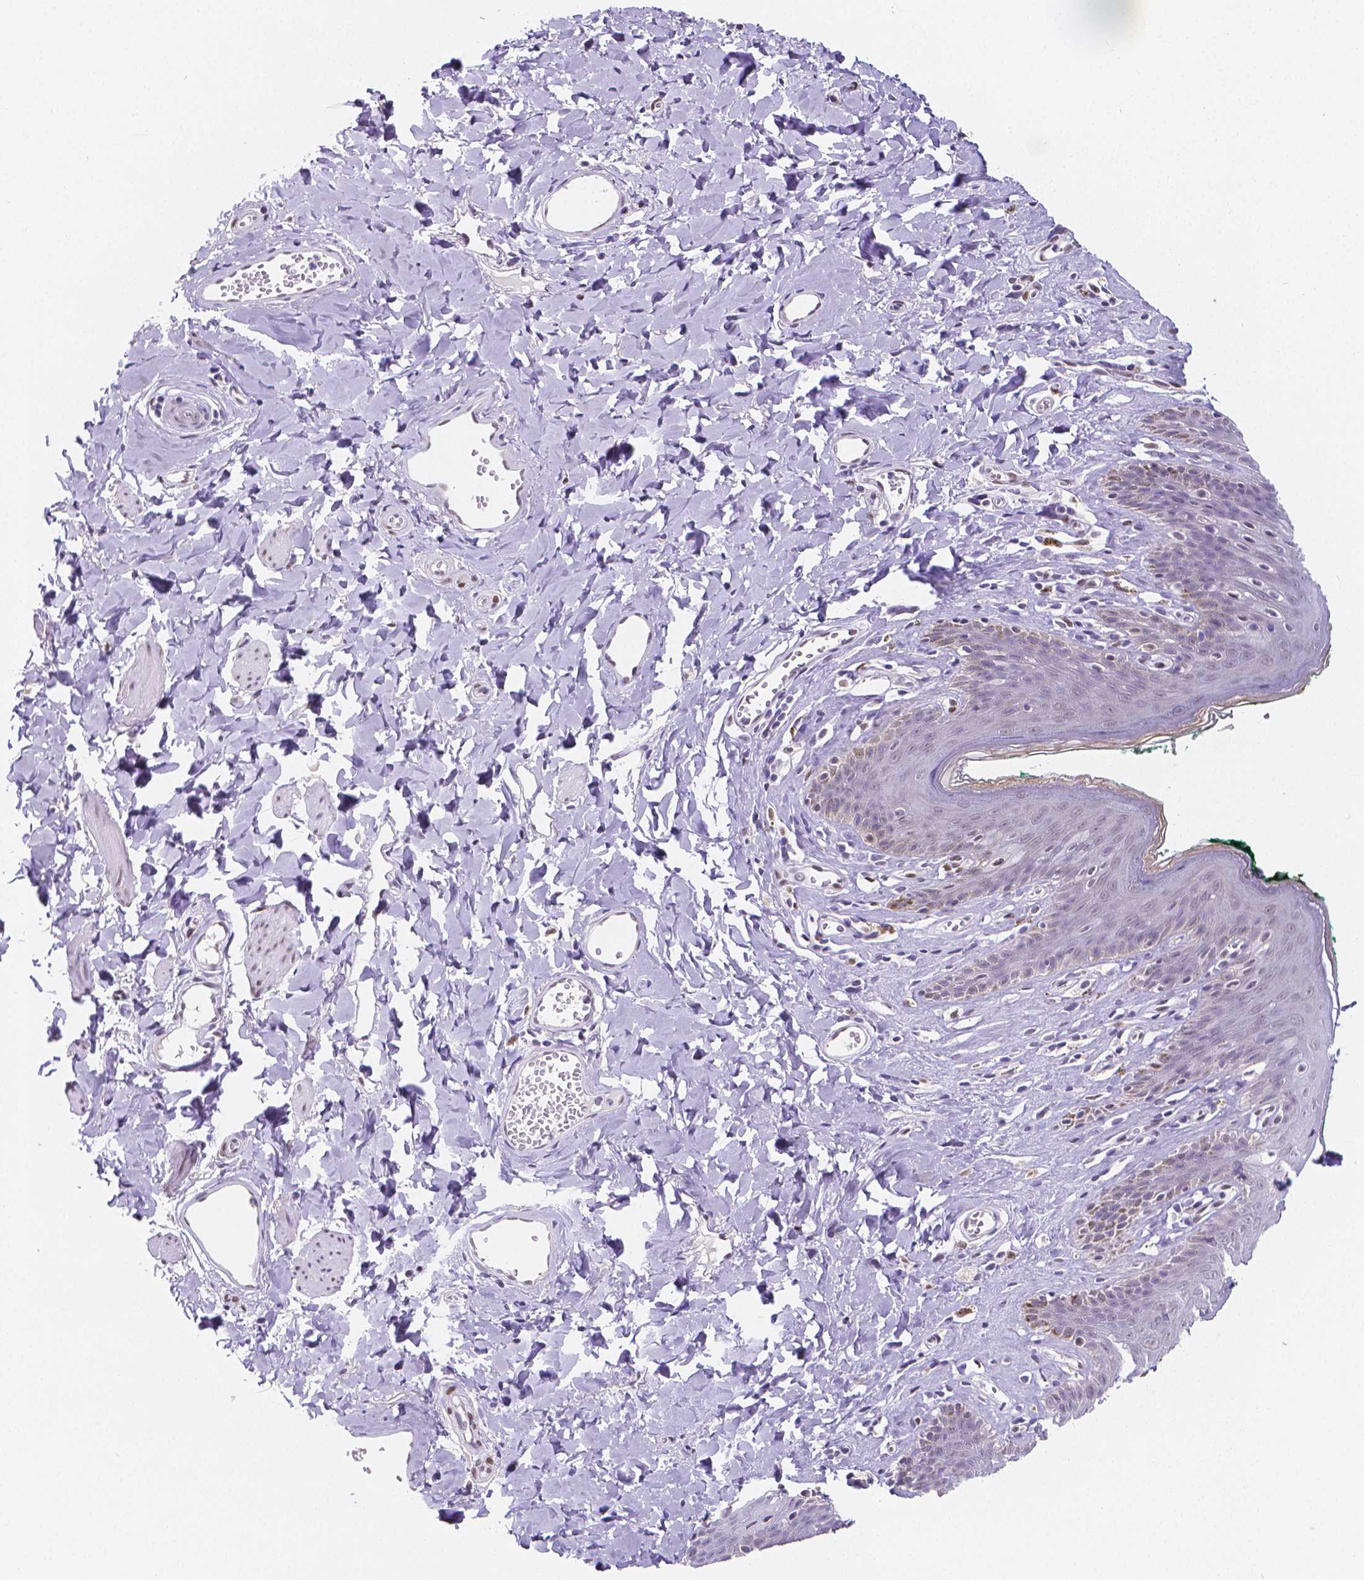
{"staining": {"intensity": "negative", "quantity": "none", "location": "none"}, "tissue": "skin", "cell_type": "Epidermal cells", "image_type": "normal", "snomed": [{"axis": "morphology", "description": "Normal tissue, NOS"}, {"axis": "topography", "description": "Vulva"}, {"axis": "topography", "description": "Peripheral nerve tissue"}], "caption": "Protein analysis of benign skin demonstrates no significant positivity in epidermal cells. (DAB (3,3'-diaminobenzidine) IHC with hematoxylin counter stain).", "gene": "MEF2C", "patient": {"sex": "female", "age": 66}}